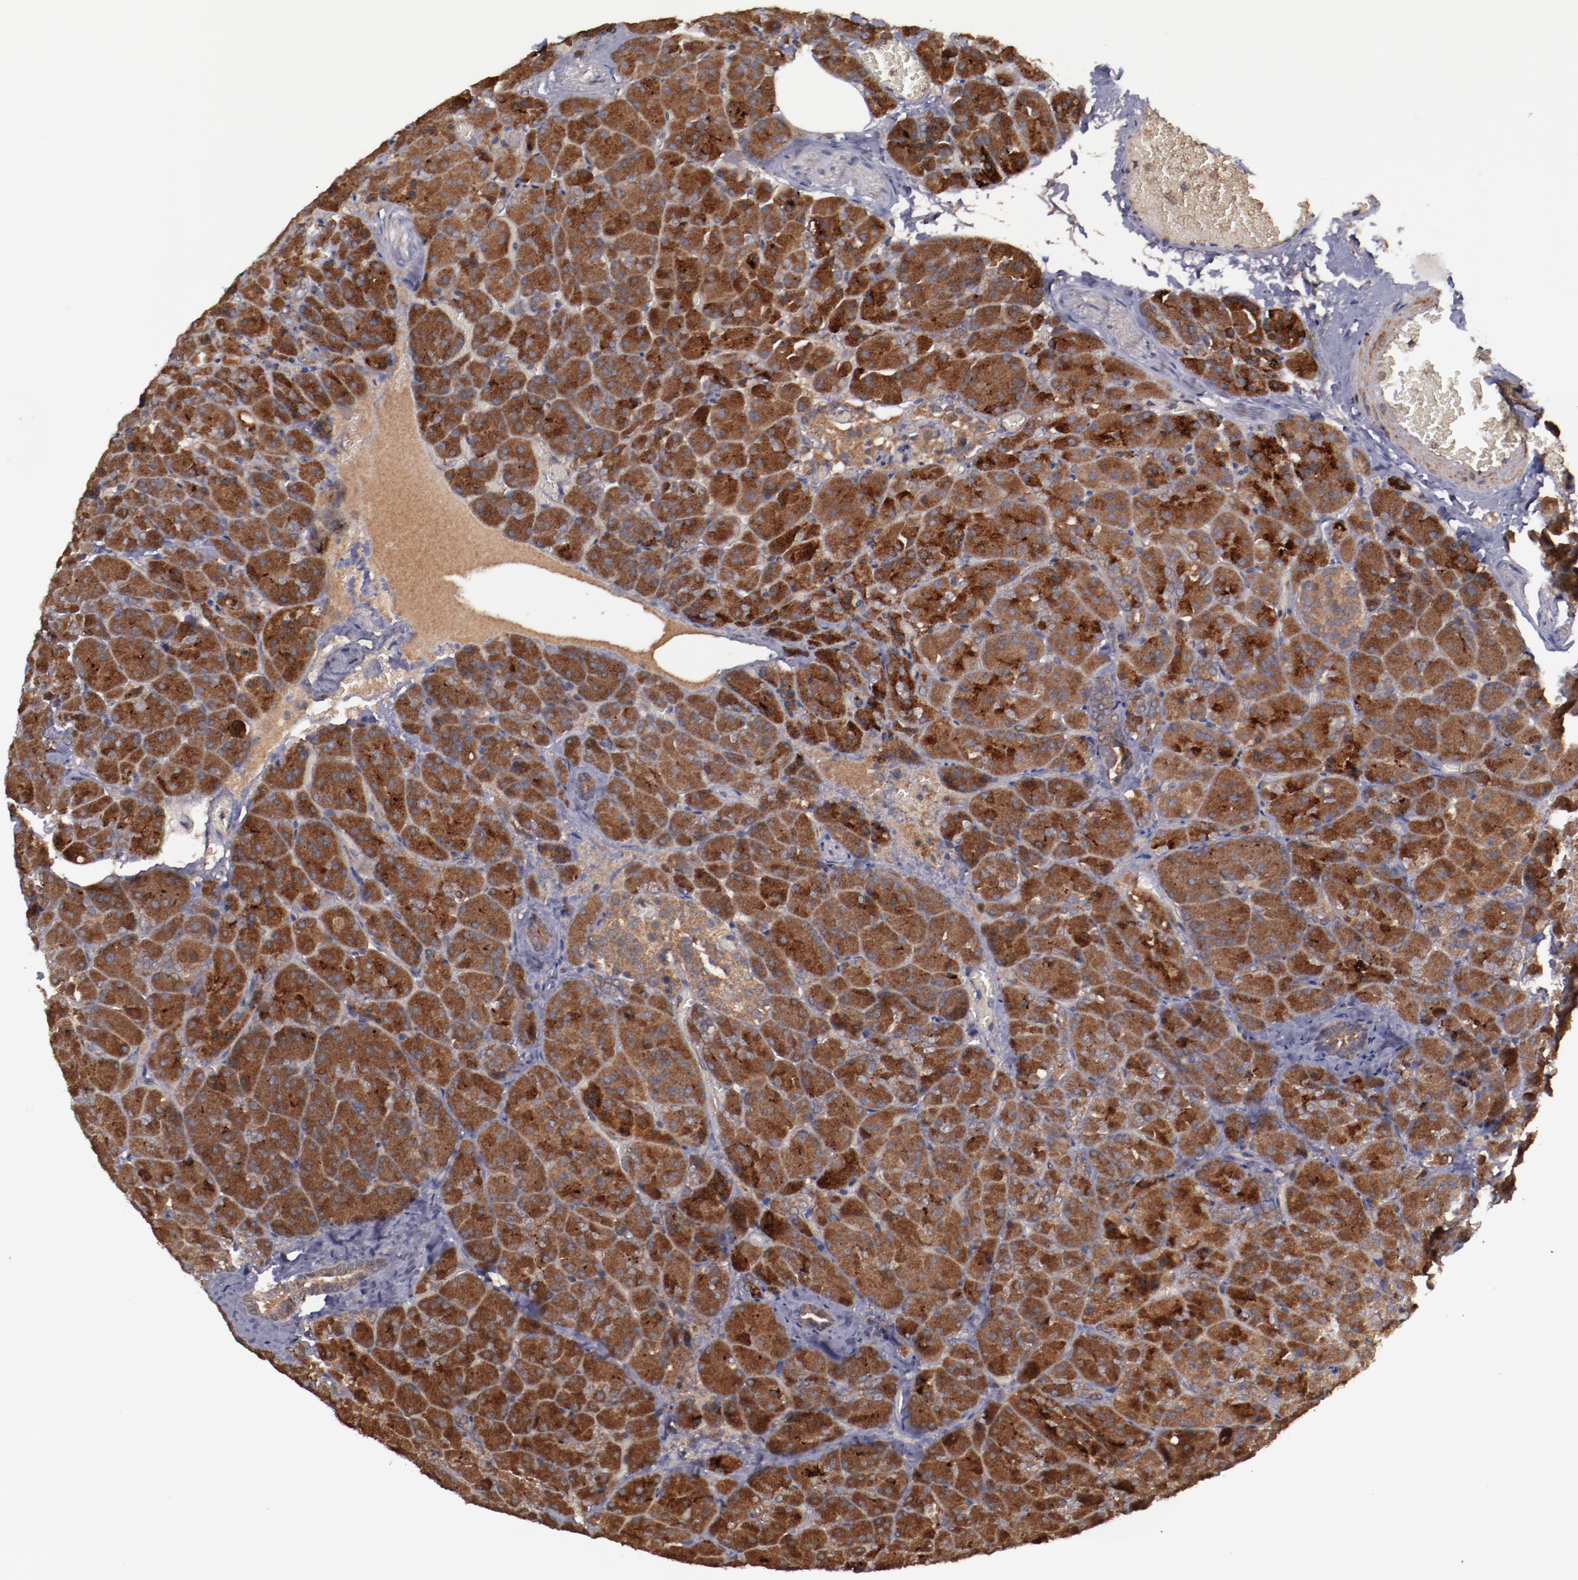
{"staining": {"intensity": "strong", "quantity": ">75%", "location": "cytoplasmic/membranous"}, "tissue": "carcinoid", "cell_type": "Tumor cells", "image_type": "cancer", "snomed": [{"axis": "morphology", "description": "Normal tissue, NOS"}, {"axis": "morphology", "description": "Carcinoid, malignant, NOS"}, {"axis": "topography", "description": "Pancreas"}], "caption": "Immunohistochemistry of human malignant carcinoid demonstrates high levels of strong cytoplasmic/membranous staining in about >75% of tumor cells.", "gene": "TXNDC16", "patient": {"sex": "female", "age": 35}}